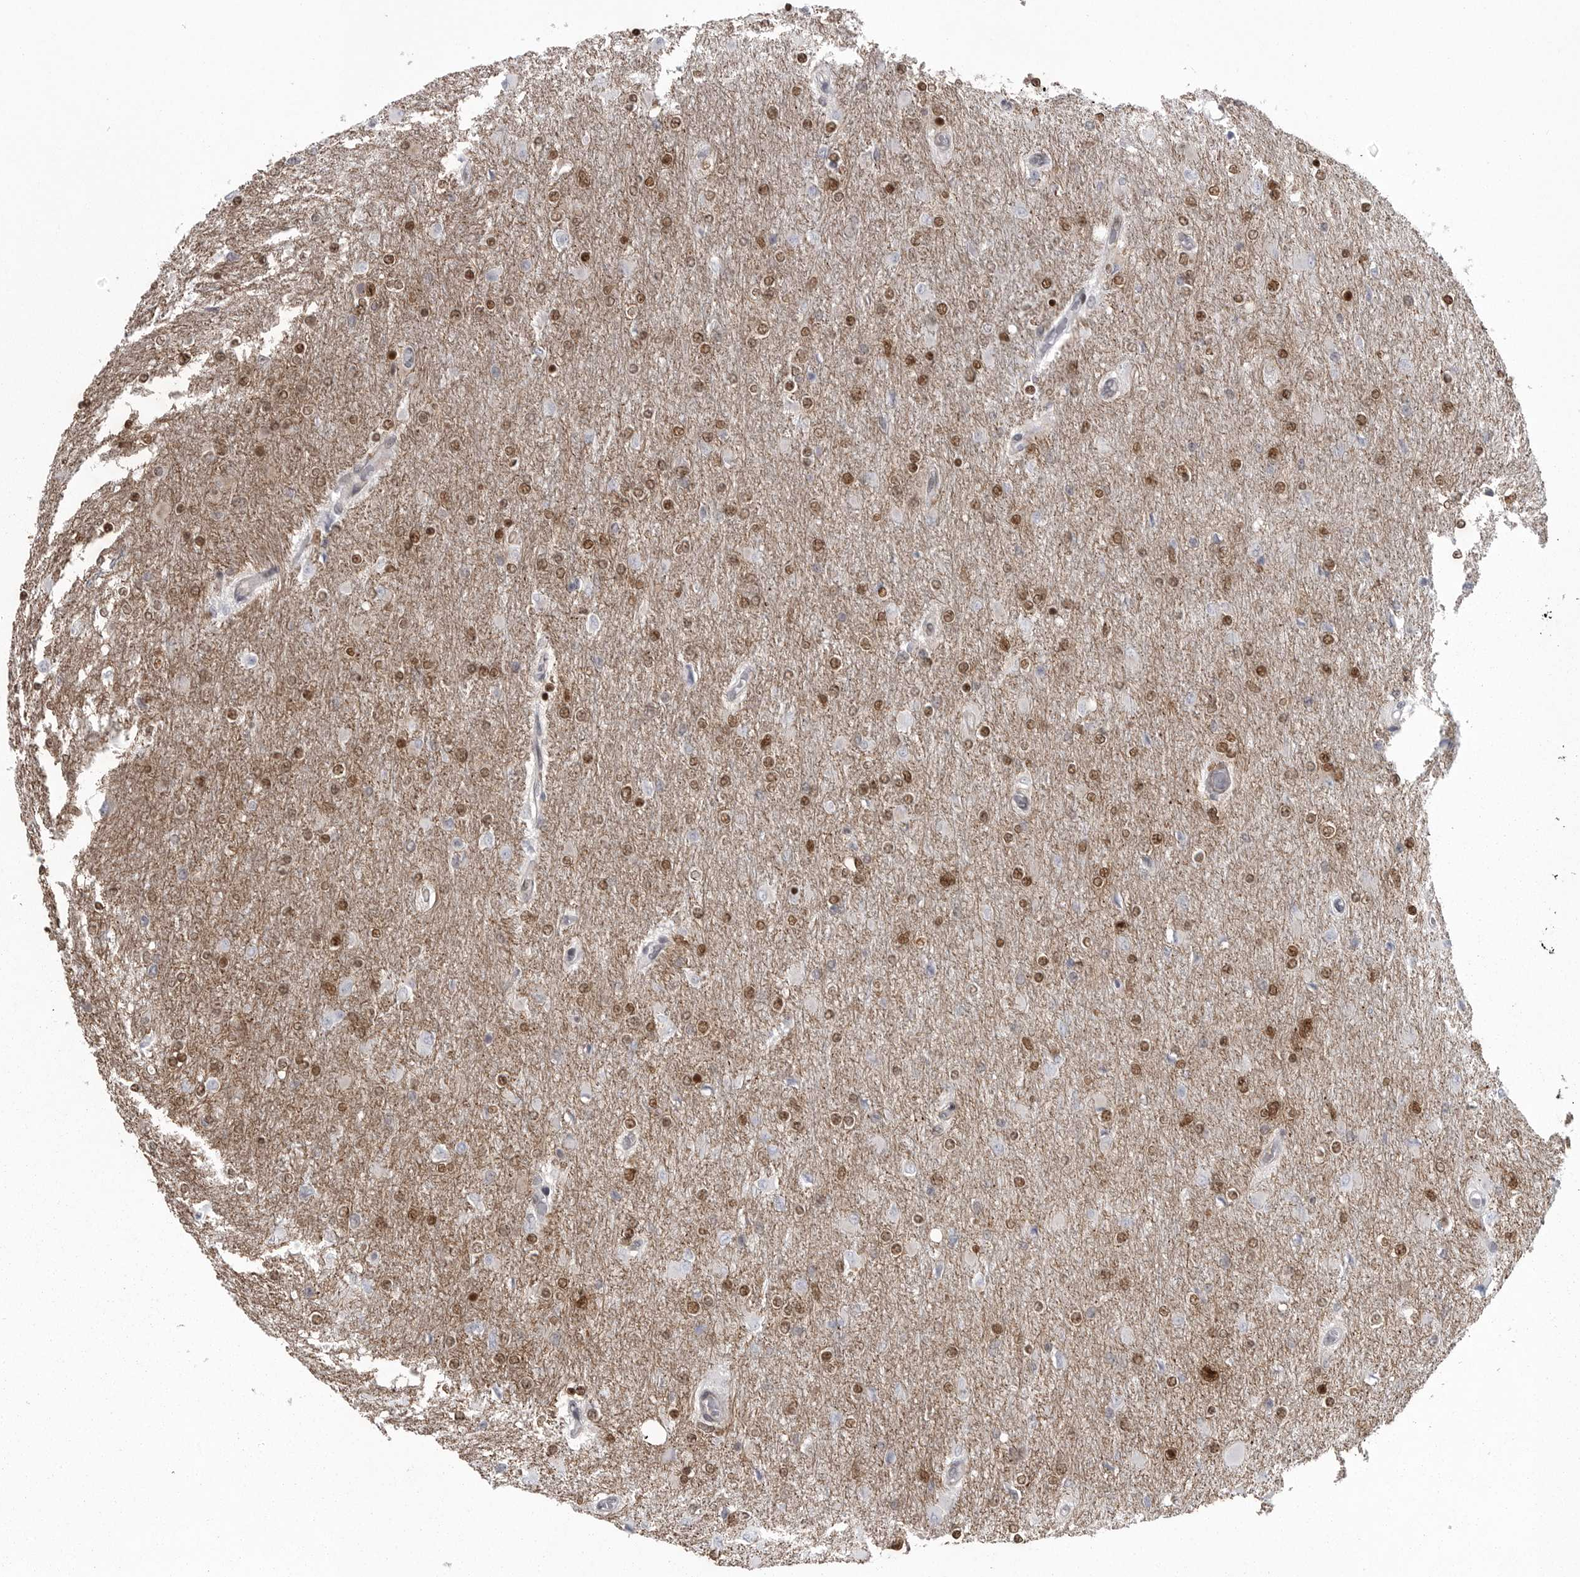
{"staining": {"intensity": "moderate", "quantity": ">75%", "location": "nuclear"}, "tissue": "glioma", "cell_type": "Tumor cells", "image_type": "cancer", "snomed": [{"axis": "morphology", "description": "Glioma, malignant, High grade"}, {"axis": "topography", "description": "Cerebral cortex"}], "caption": "Immunohistochemistry (IHC) staining of glioma, which displays medium levels of moderate nuclear staining in approximately >75% of tumor cells indicating moderate nuclear protein staining. The staining was performed using DAB (brown) for protein detection and nuclei were counterstained in hematoxylin (blue).", "gene": "HMGN3", "patient": {"sex": "female", "age": 36}}